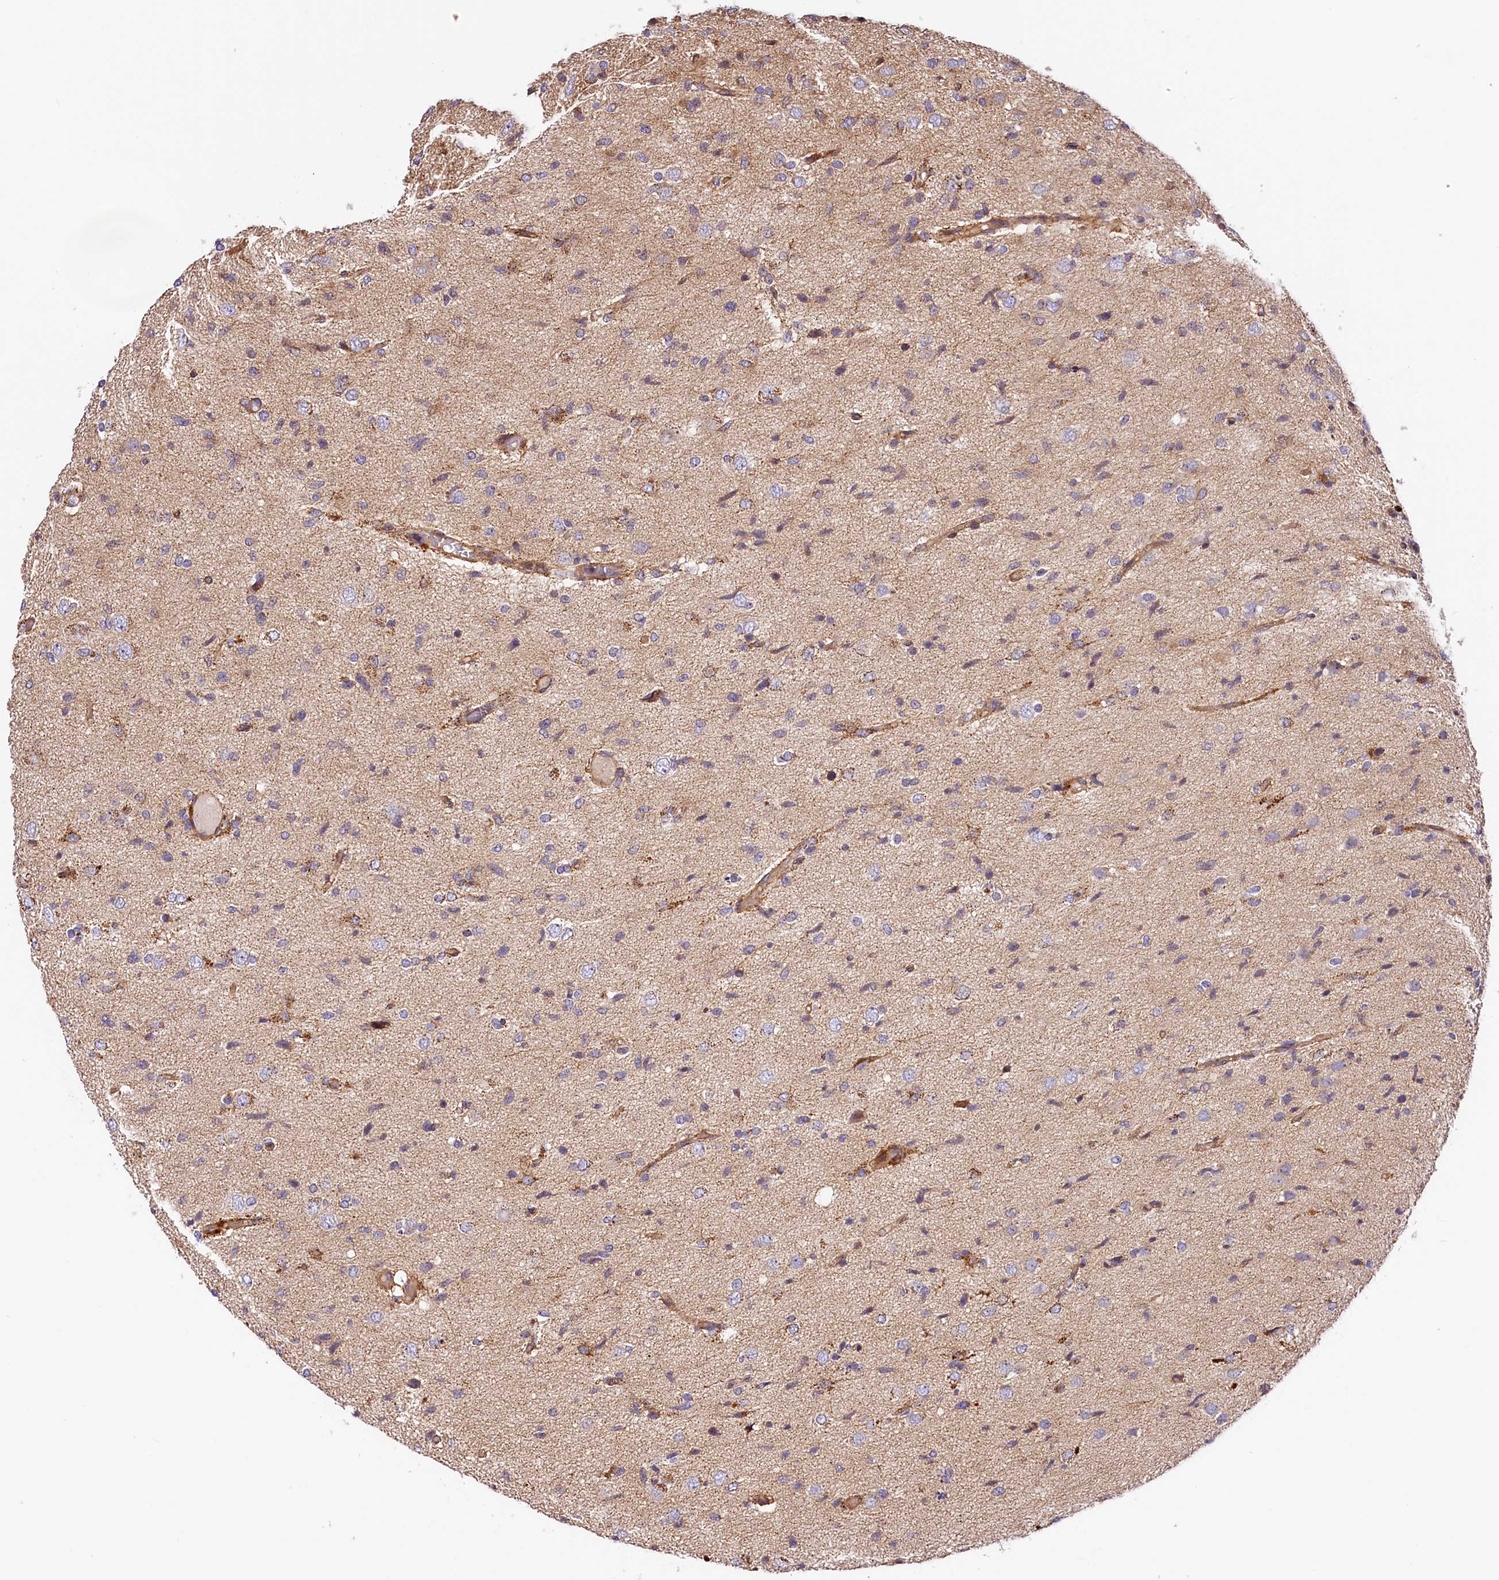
{"staining": {"intensity": "negative", "quantity": "none", "location": "none"}, "tissue": "glioma", "cell_type": "Tumor cells", "image_type": "cancer", "snomed": [{"axis": "morphology", "description": "Glioma, malignant, High grade"}, {"axis": "topography", "description": "Brain"}], "caption": "Photomicrograph shows no protein staining in tumor cells of glioma tissue.", "gene": "ARMC6", "patient": {"sex": "female", "age": 59}}